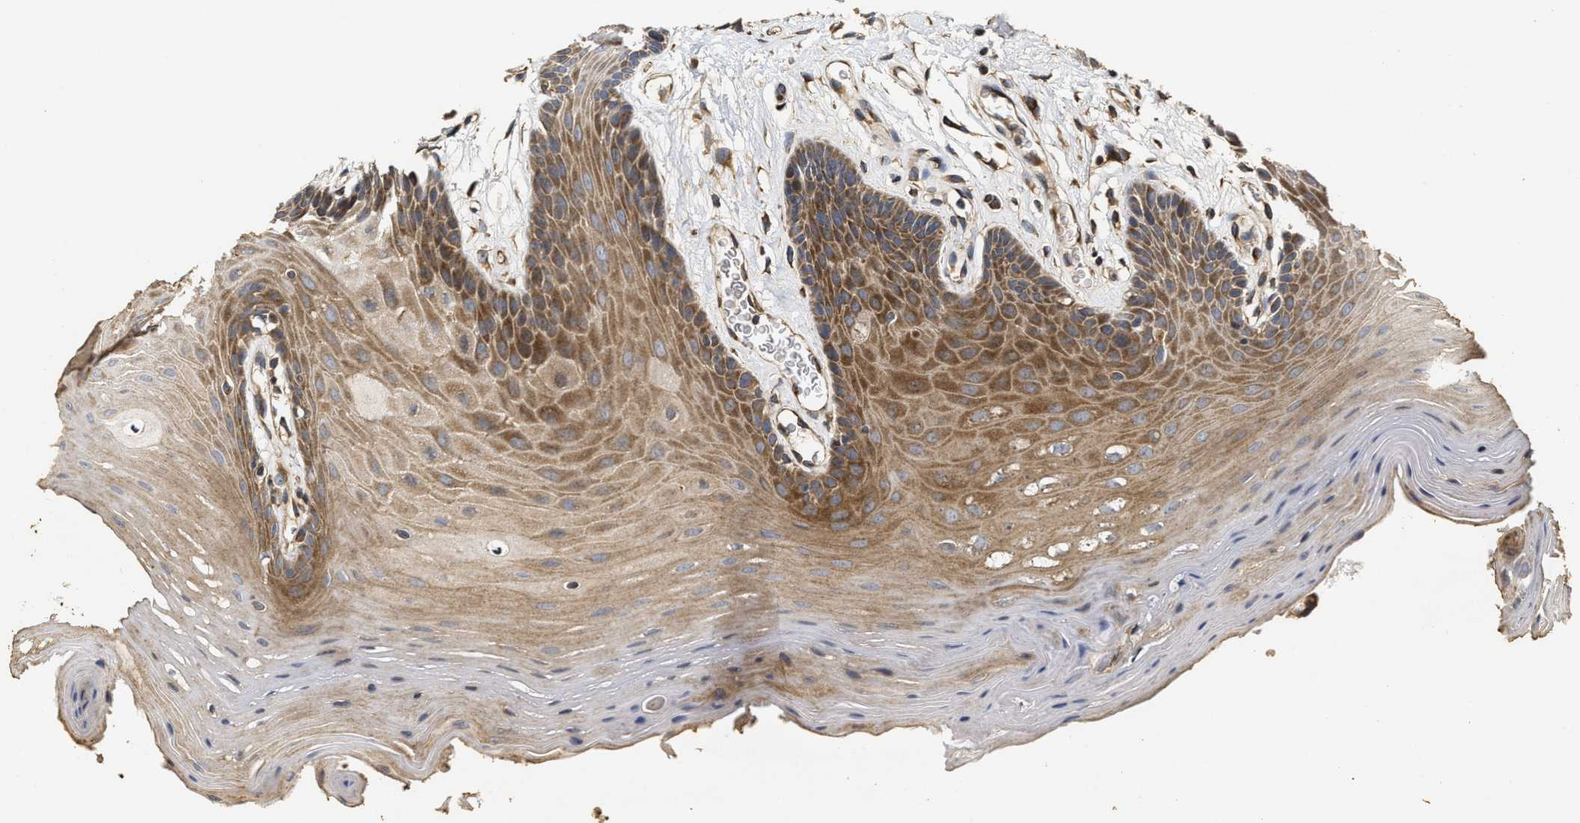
{"staining": {"intensity": "moderate", "quantity": ">75%", "location": "cytoplasmic/membranous"}, "tissue": "oral mucosa", "cell_type": "Squamous epithelial cells", "image_type": "normal", "snomed": [{"axis": "morphology", "description": "Normal tissue, NOS"}, {"axis": "morphology", "description": "Squamous cell carcinoma, NOS"}, {"axis": "topography", "description": "Oral tissue"}, {"axis": "topography", "description": "Head-Neck"}], "caption": "This histopathology image displays IHC staining of unremarkable human oral mucosa, with medium moderate cytoplasmic/membranous staining in approximately >75% of squamous epithelial cells.", "gene": "NAV1", "patient": {"sex": "male", "age": 71}}